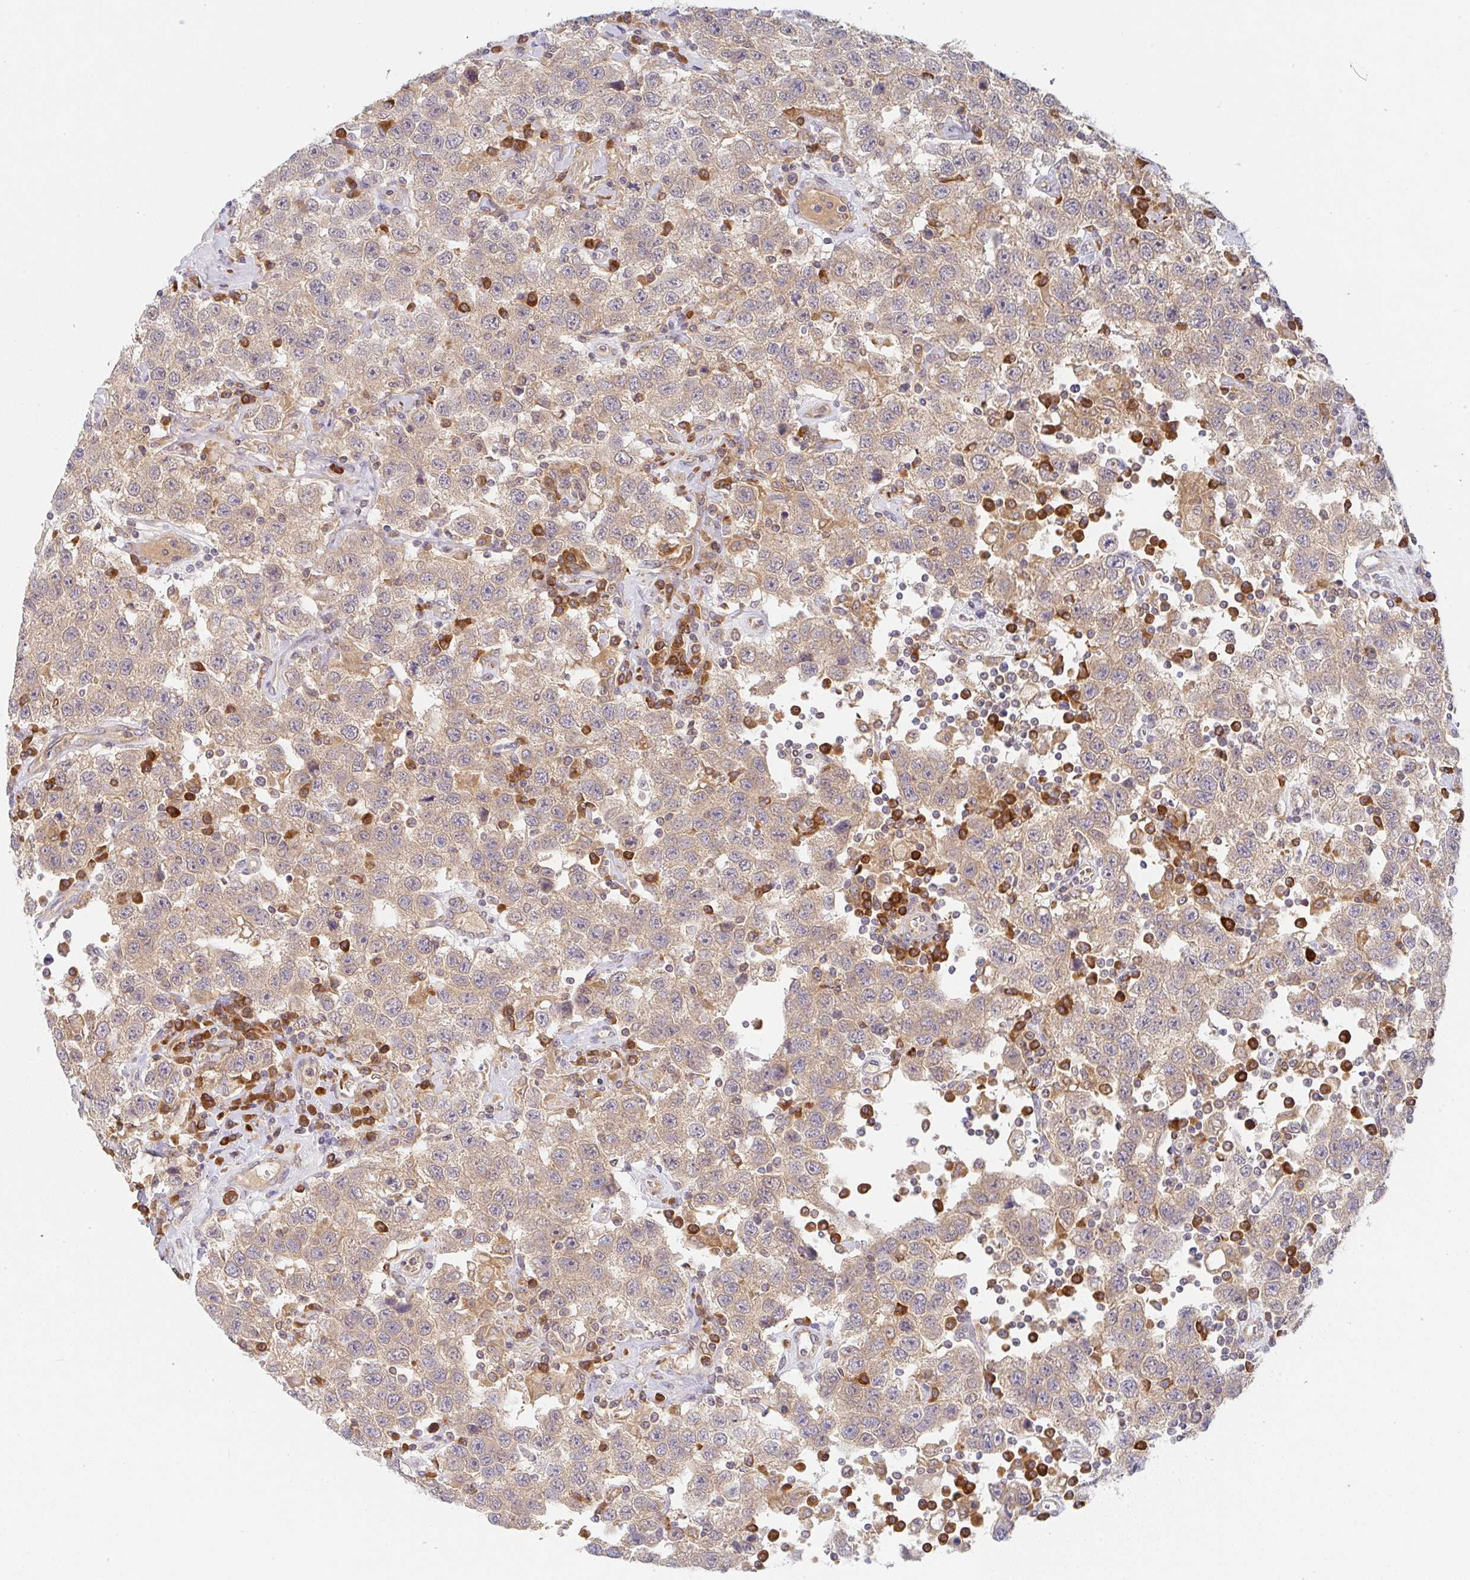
{"staining": {"intensity": "moderate", "quantity": "25%-75%", "location": "cytoplasmic/membranous"}, "tissue": "testis cancer", "cell_type": "Tumor cells", "image_type": "cancer", "snomed": [{"axis": "morphology", "description": "Seminoma, NOS"}, {"axis": "topography", "description": "Testis"}], "caption": "The photomicrograph demonstrates immunohistochemical staining of testis cancer. There is moderate cytoplasmic/membranous expression is appreciated in approximately 25%-75% of tumor cells.", "gene": "DERL2", "patient": {"sex": "male", "age": 41}}